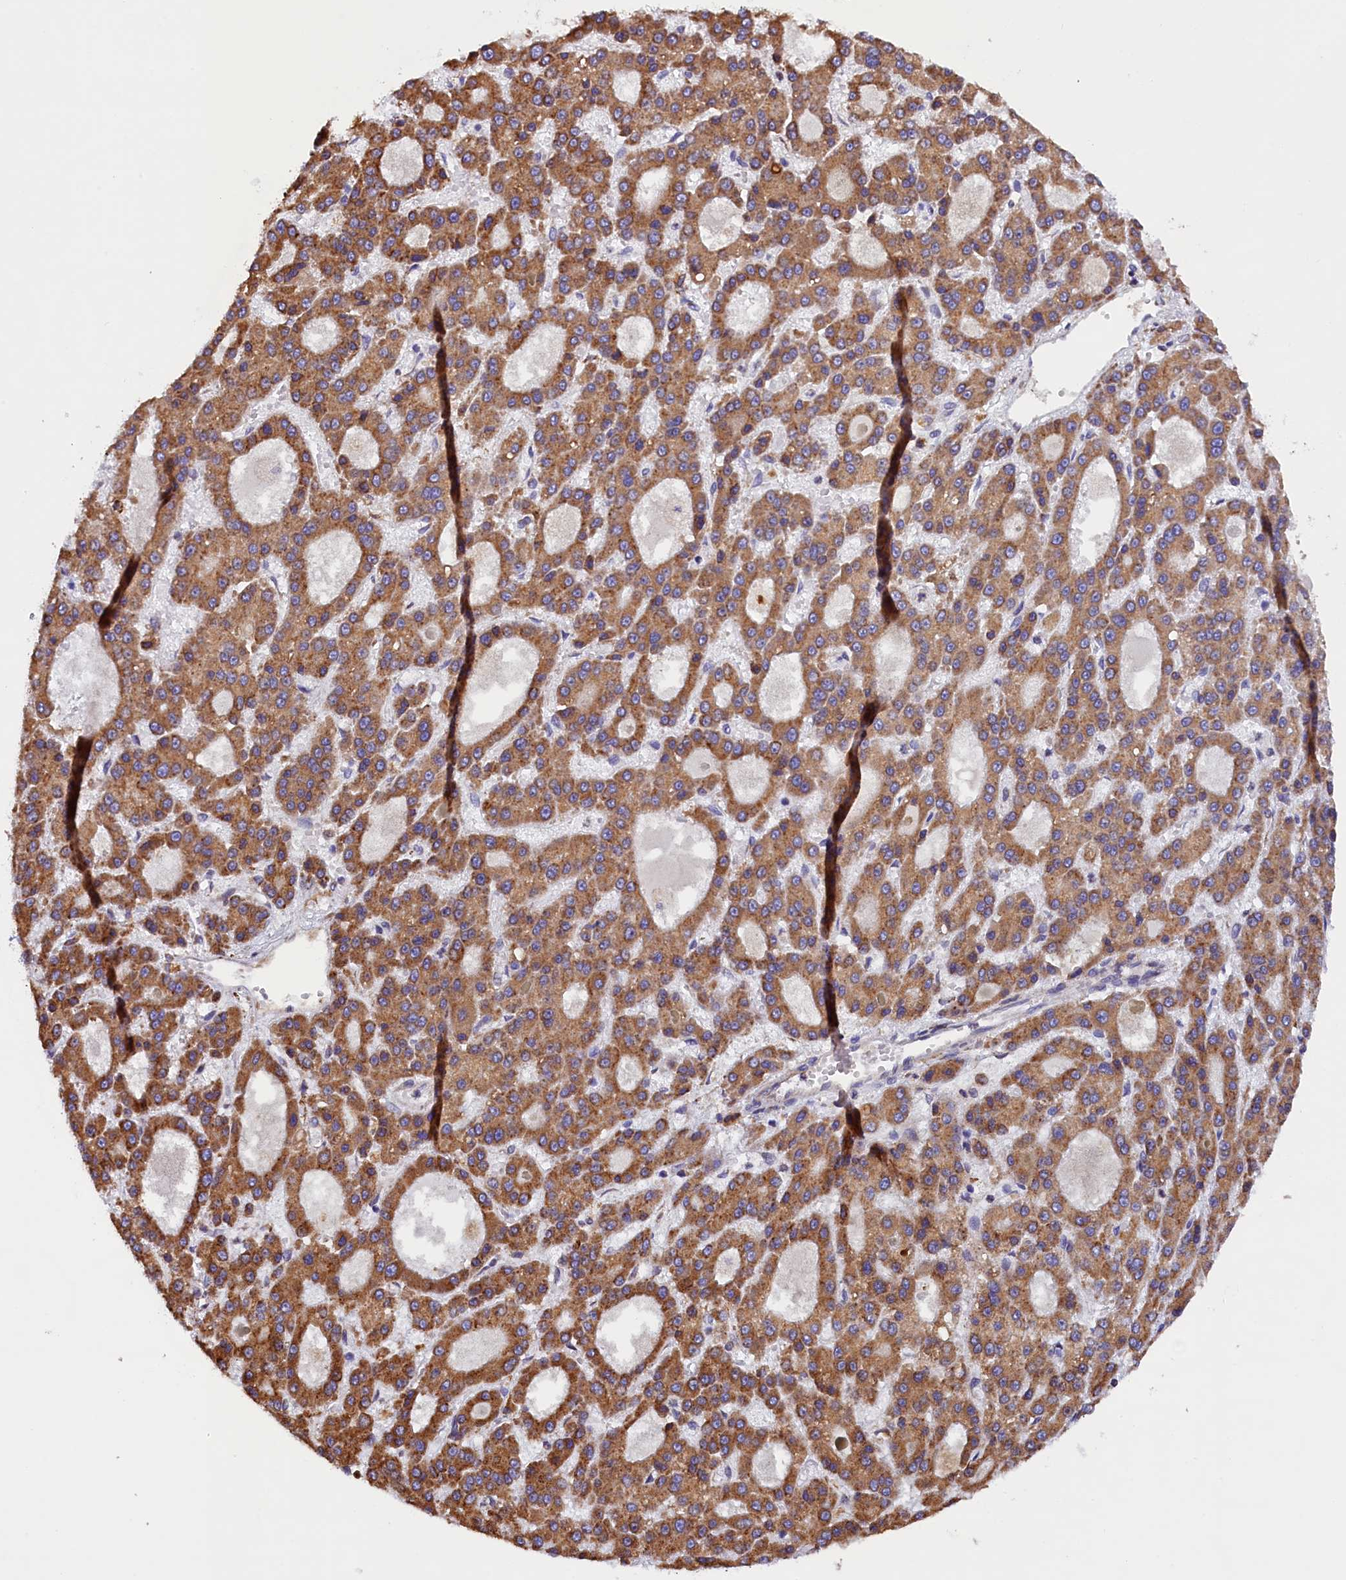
{"staining": {"intensity": "moderate", "quantity": ">75%", "location": "cytoplasmic/membranous"}, "tissue": "liver cancer", "cell_type": "Tumor cells", "image_type": "cancer", "snomed": [{"axis": "morphology", "description": "Carcinoma, Hepatocellular, NOS"}, {"axis": "topography", "description": "Liver"}], "caption": "Immunohistochemistry micrograph of liver cancer (hepatocellular carcinoma) stained for a protein (brown), which exhibits medium levels of moderate cytoplasmic/membranous staining in approximately >75% of tumor cells.", "gene": "CAPS2", "patient": {"sex": "male", "age": 70}}